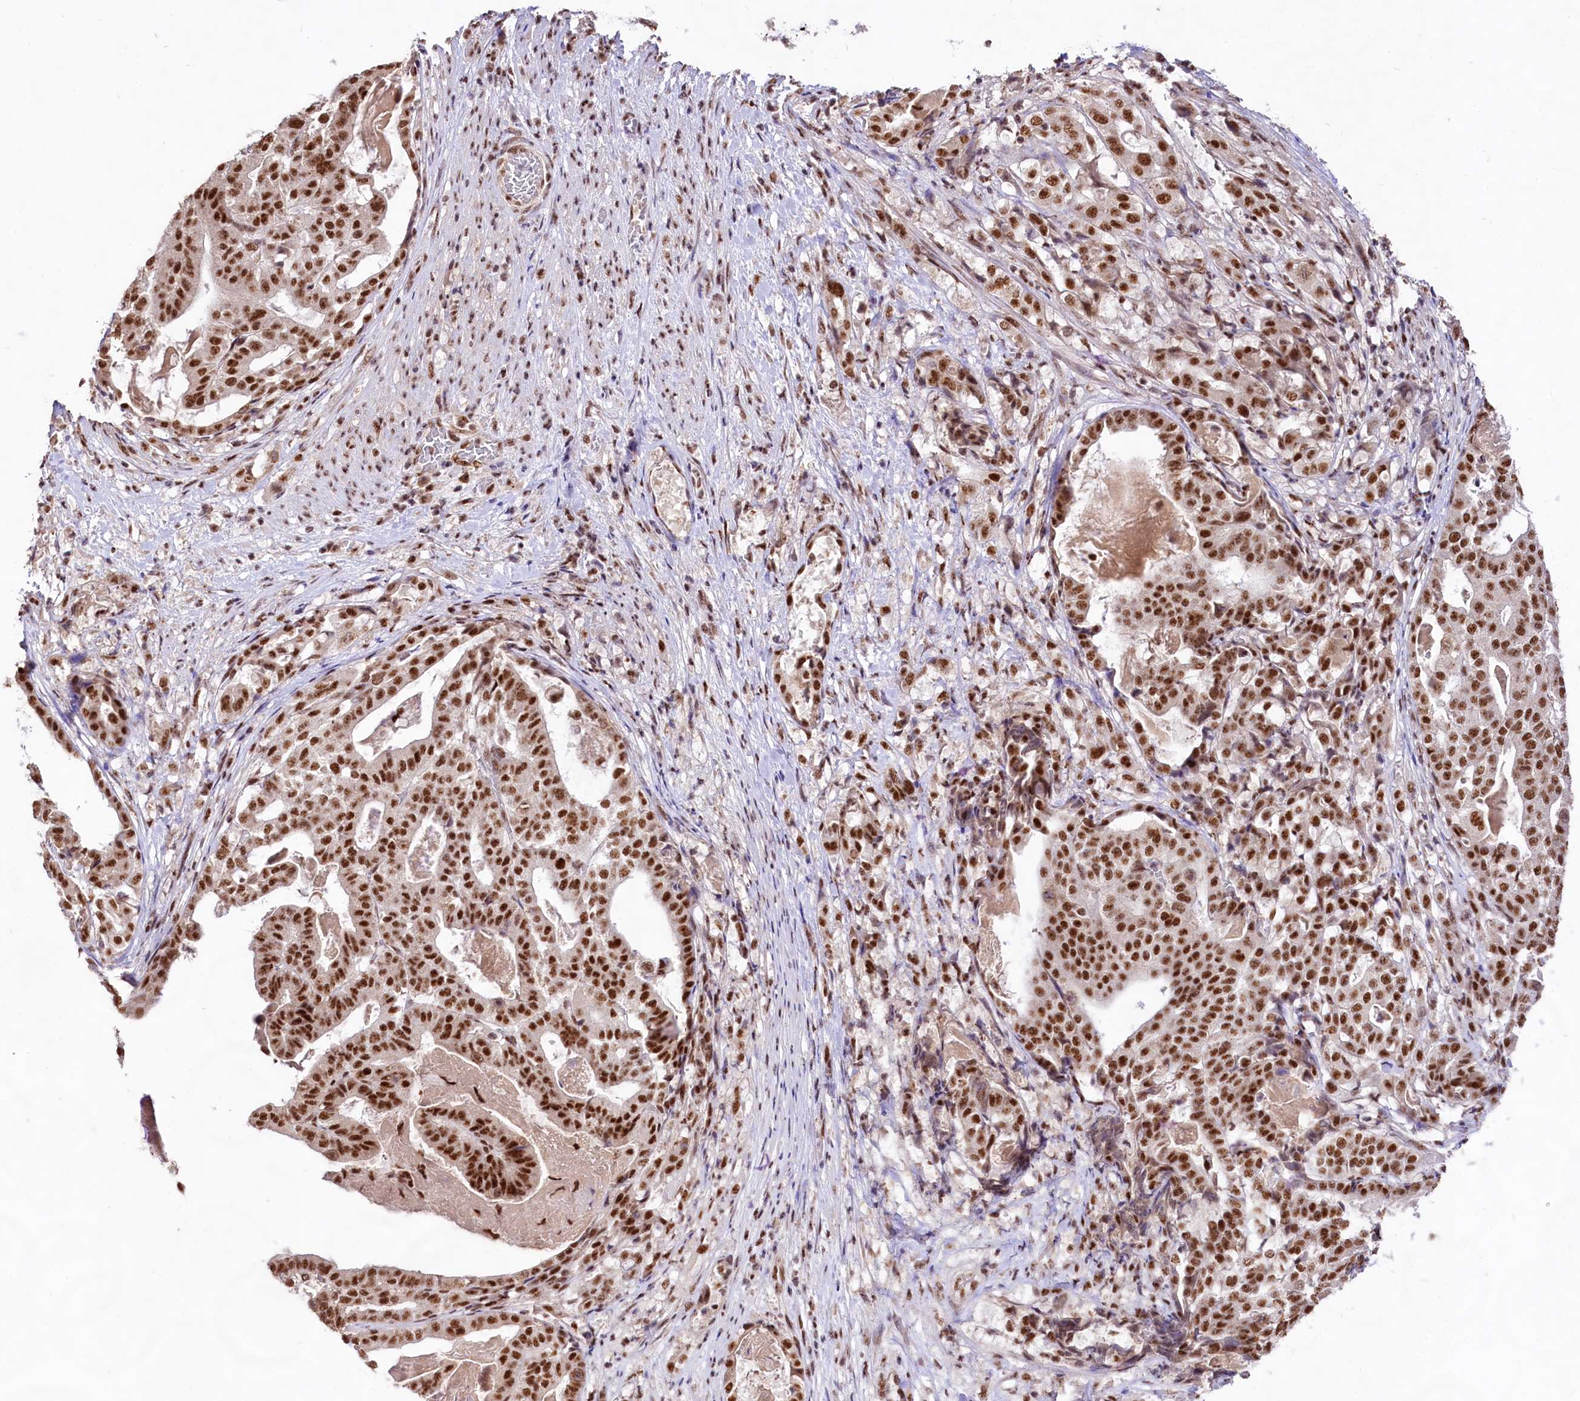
{"staining": {"intensity": "strong", "quantity": ">75%", "location": "nuclear"}, "tissue": "stomach cancer", "cell_type": "Tumor cells", "image_type": "cancer", "snomed": [{"axis": "morphology", "description": "Adenocarcinoma, NOS"}, {"axis": "topography", "description": "Stomach"}], "caption": "Human adenocarcinoma (stomach) stained with a brown dye displays strong nuclear positive staining in about >75% of tumor cells.", "gene": "HIRA", "patient": {"sex": "male", "age": 48}}